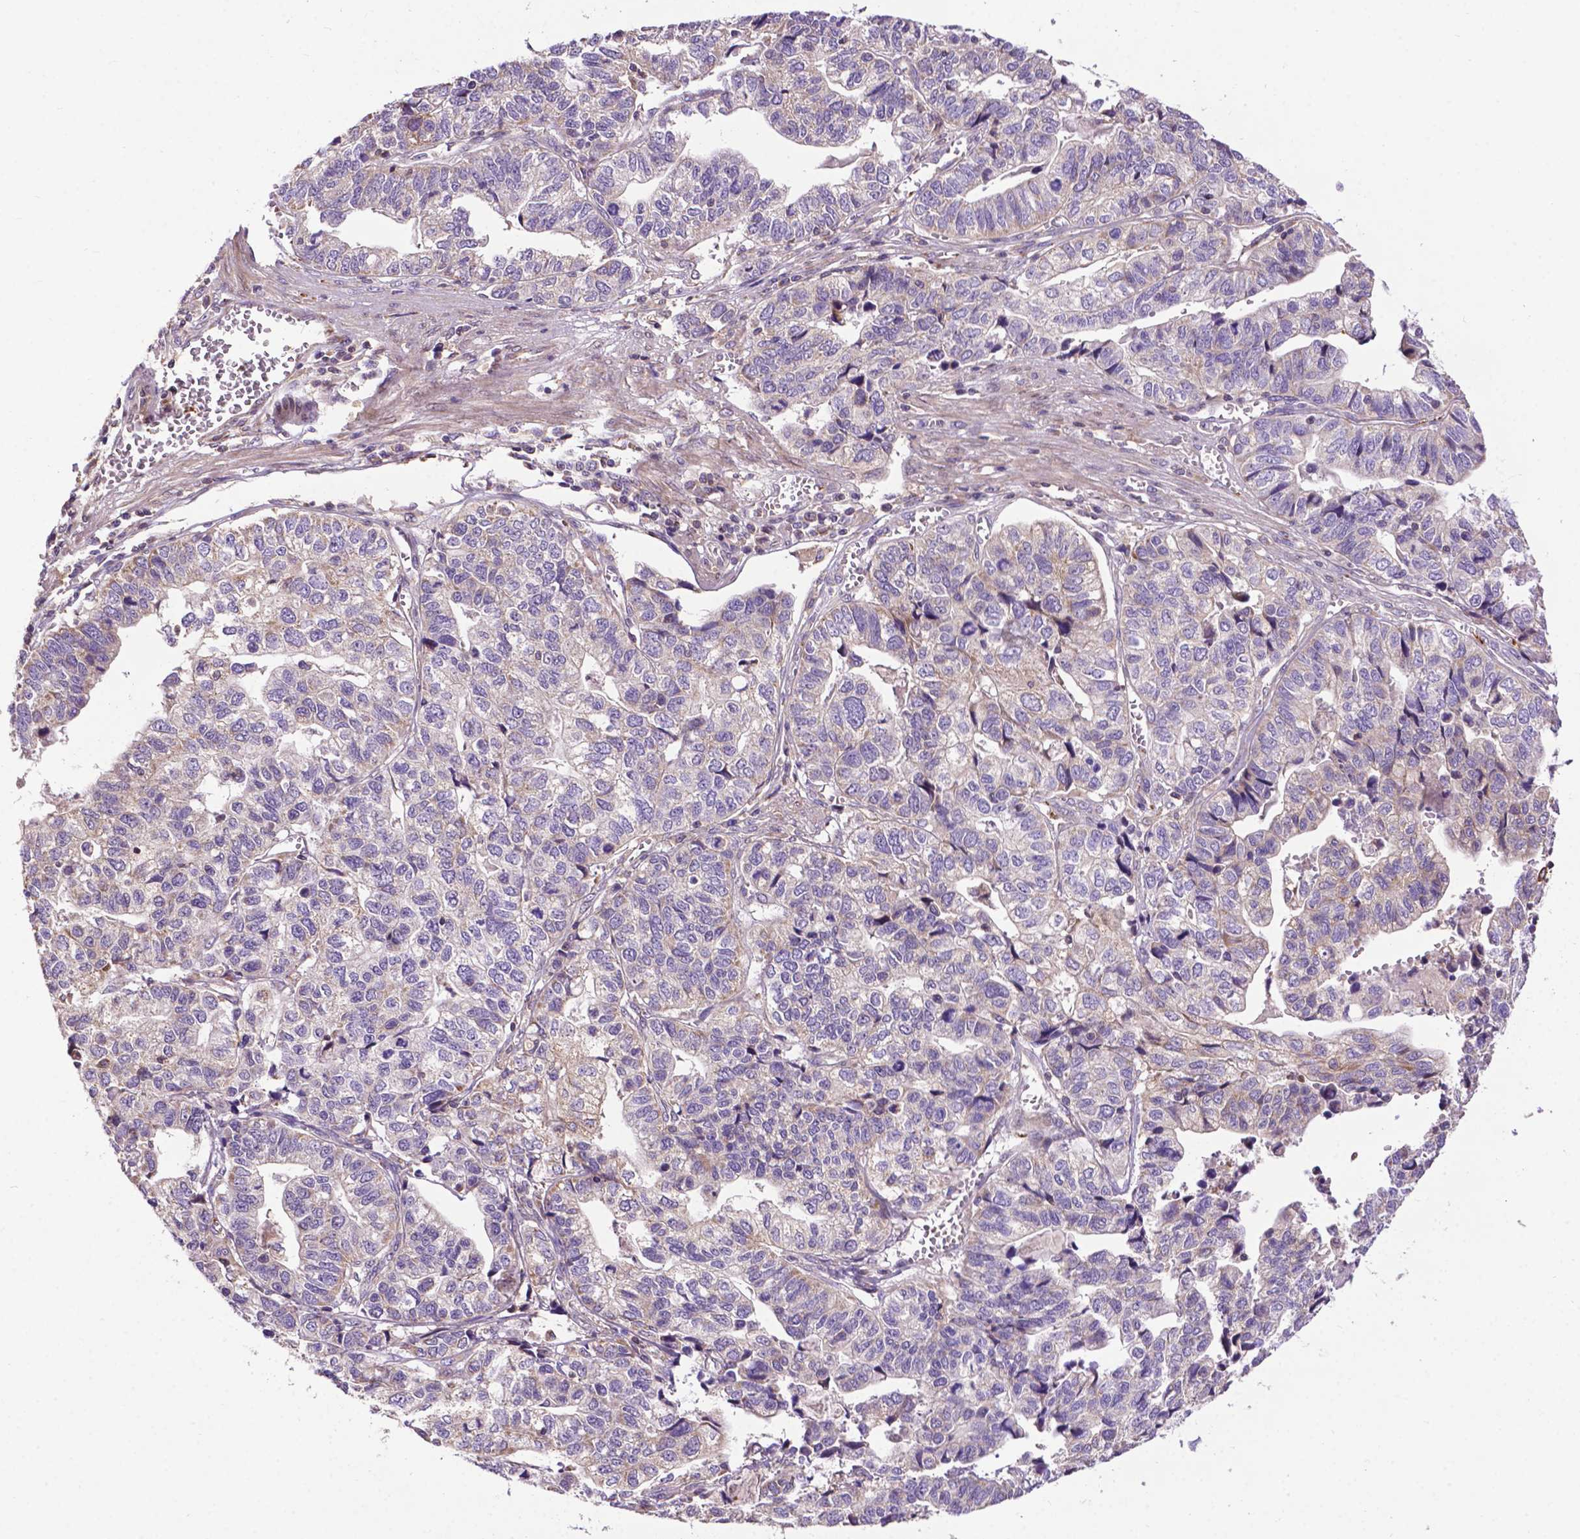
{"staining": {"intensity": "negative", "quantity": "none", "location": "none"}, "tissue": "stomach cancer", "cell_type": "Tumor cells", "image_type": "cancer", "snomed": [{"axis": "morphology", "description": "Adenocarcinoma, NOS"}, {"axis": "topography", "description": "Stomach, upper"}], "caption": "High magnification brightfield microscopy of stomach cancer (adenocarcinoma) stained with DAB (brown) and counterstained with hematoxylin (blue): tumor cells show no significant staining.", "gene": "SPNS2", "patient": {"sex": "female", "age": 67}}